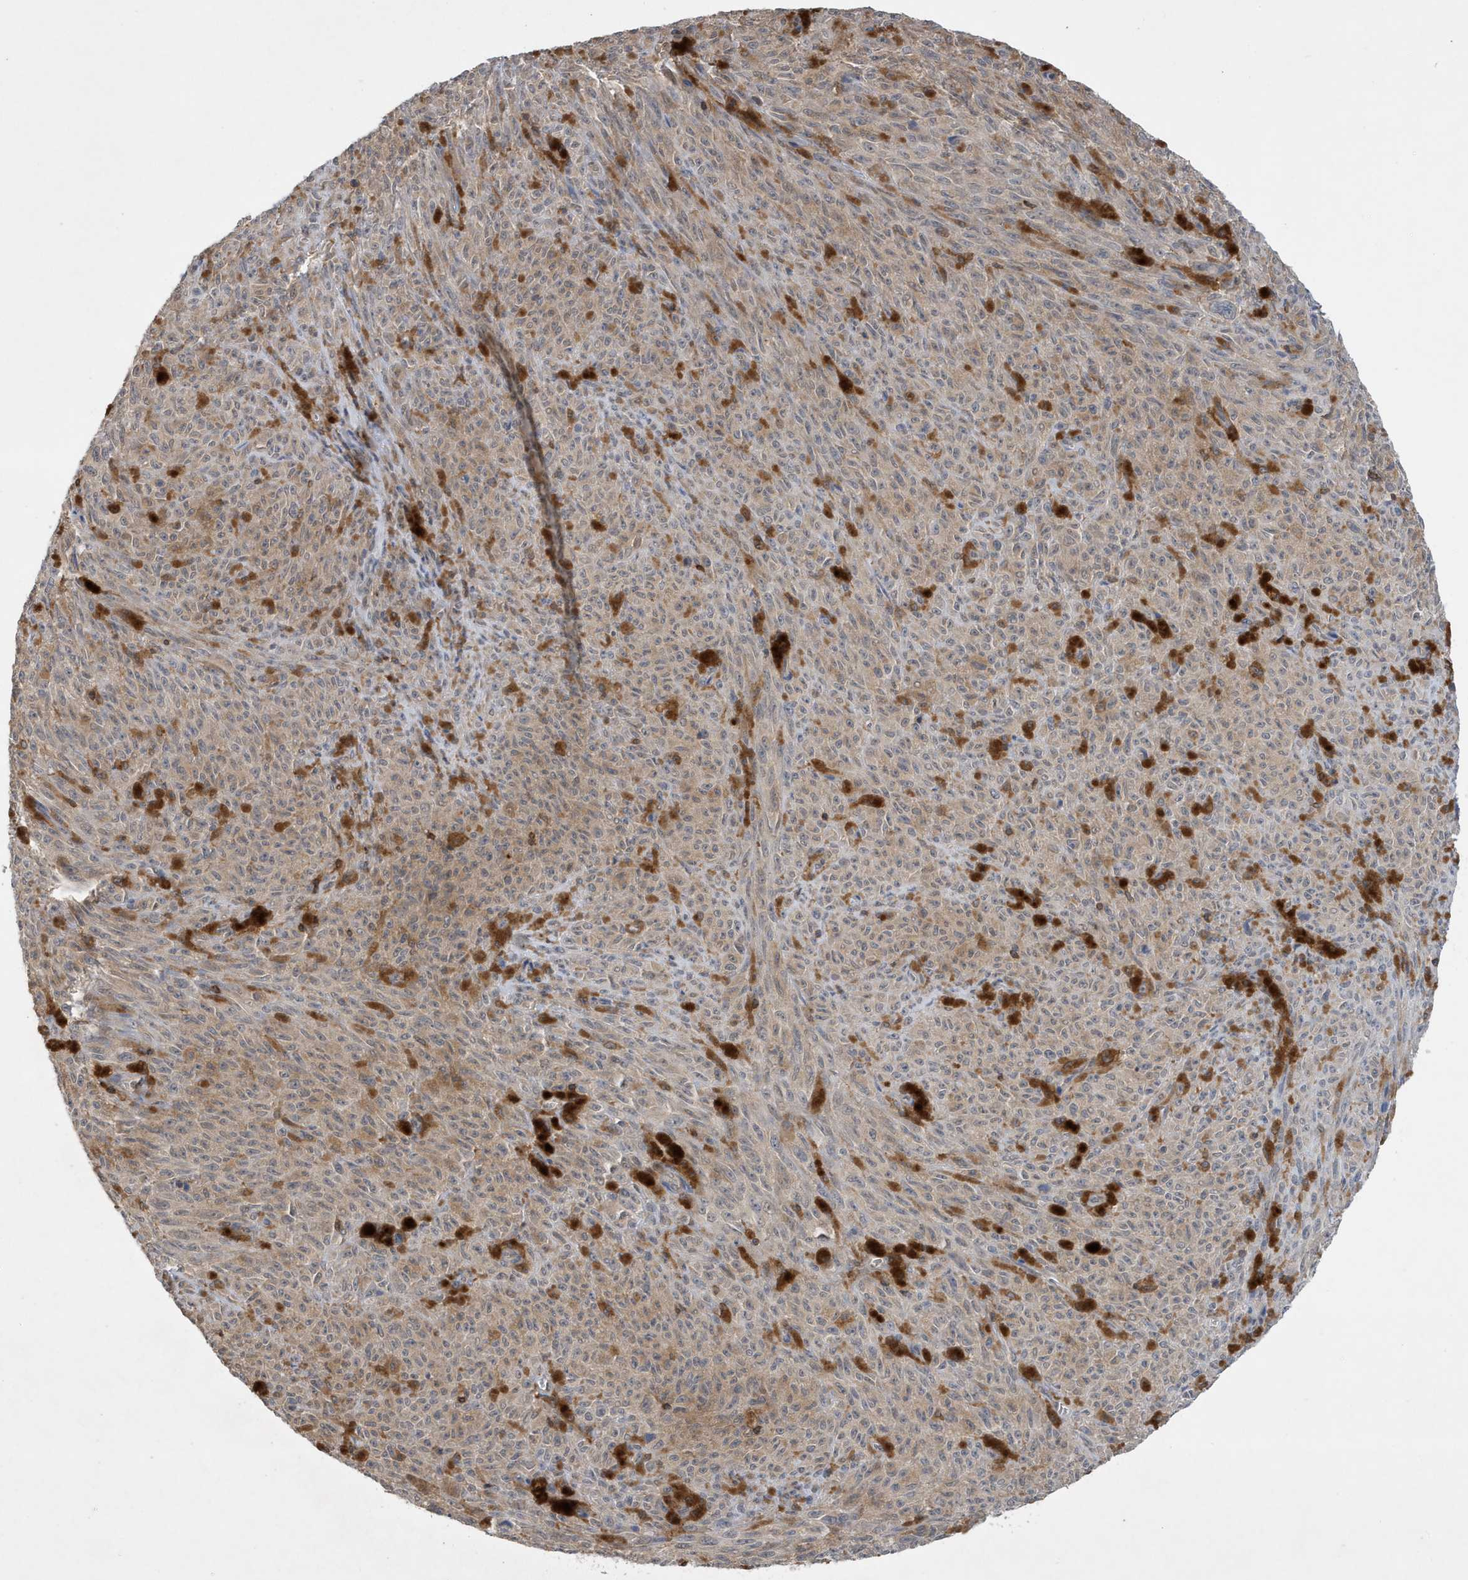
{"staining": {"intensity": "weak", "quantity": "25%-75%", "location": "cytoplasmic/membranous"}, "tissue": "melanoma", "cell_type": "Tumor cells", "image_type": "cancer", "snomed": [{"axis": "morphology", "description": "Malignant melanoma, NOS"}, {"axis": "topography", "description": "Skin"}], "caption": "This is a histology image of IHC staining of malignant melanoma, which shows weak staining in the cytoplasmic/membranous of tumor cells.", "gene": "NSUN3", "patient": {"sex": "female", "age": 82}}